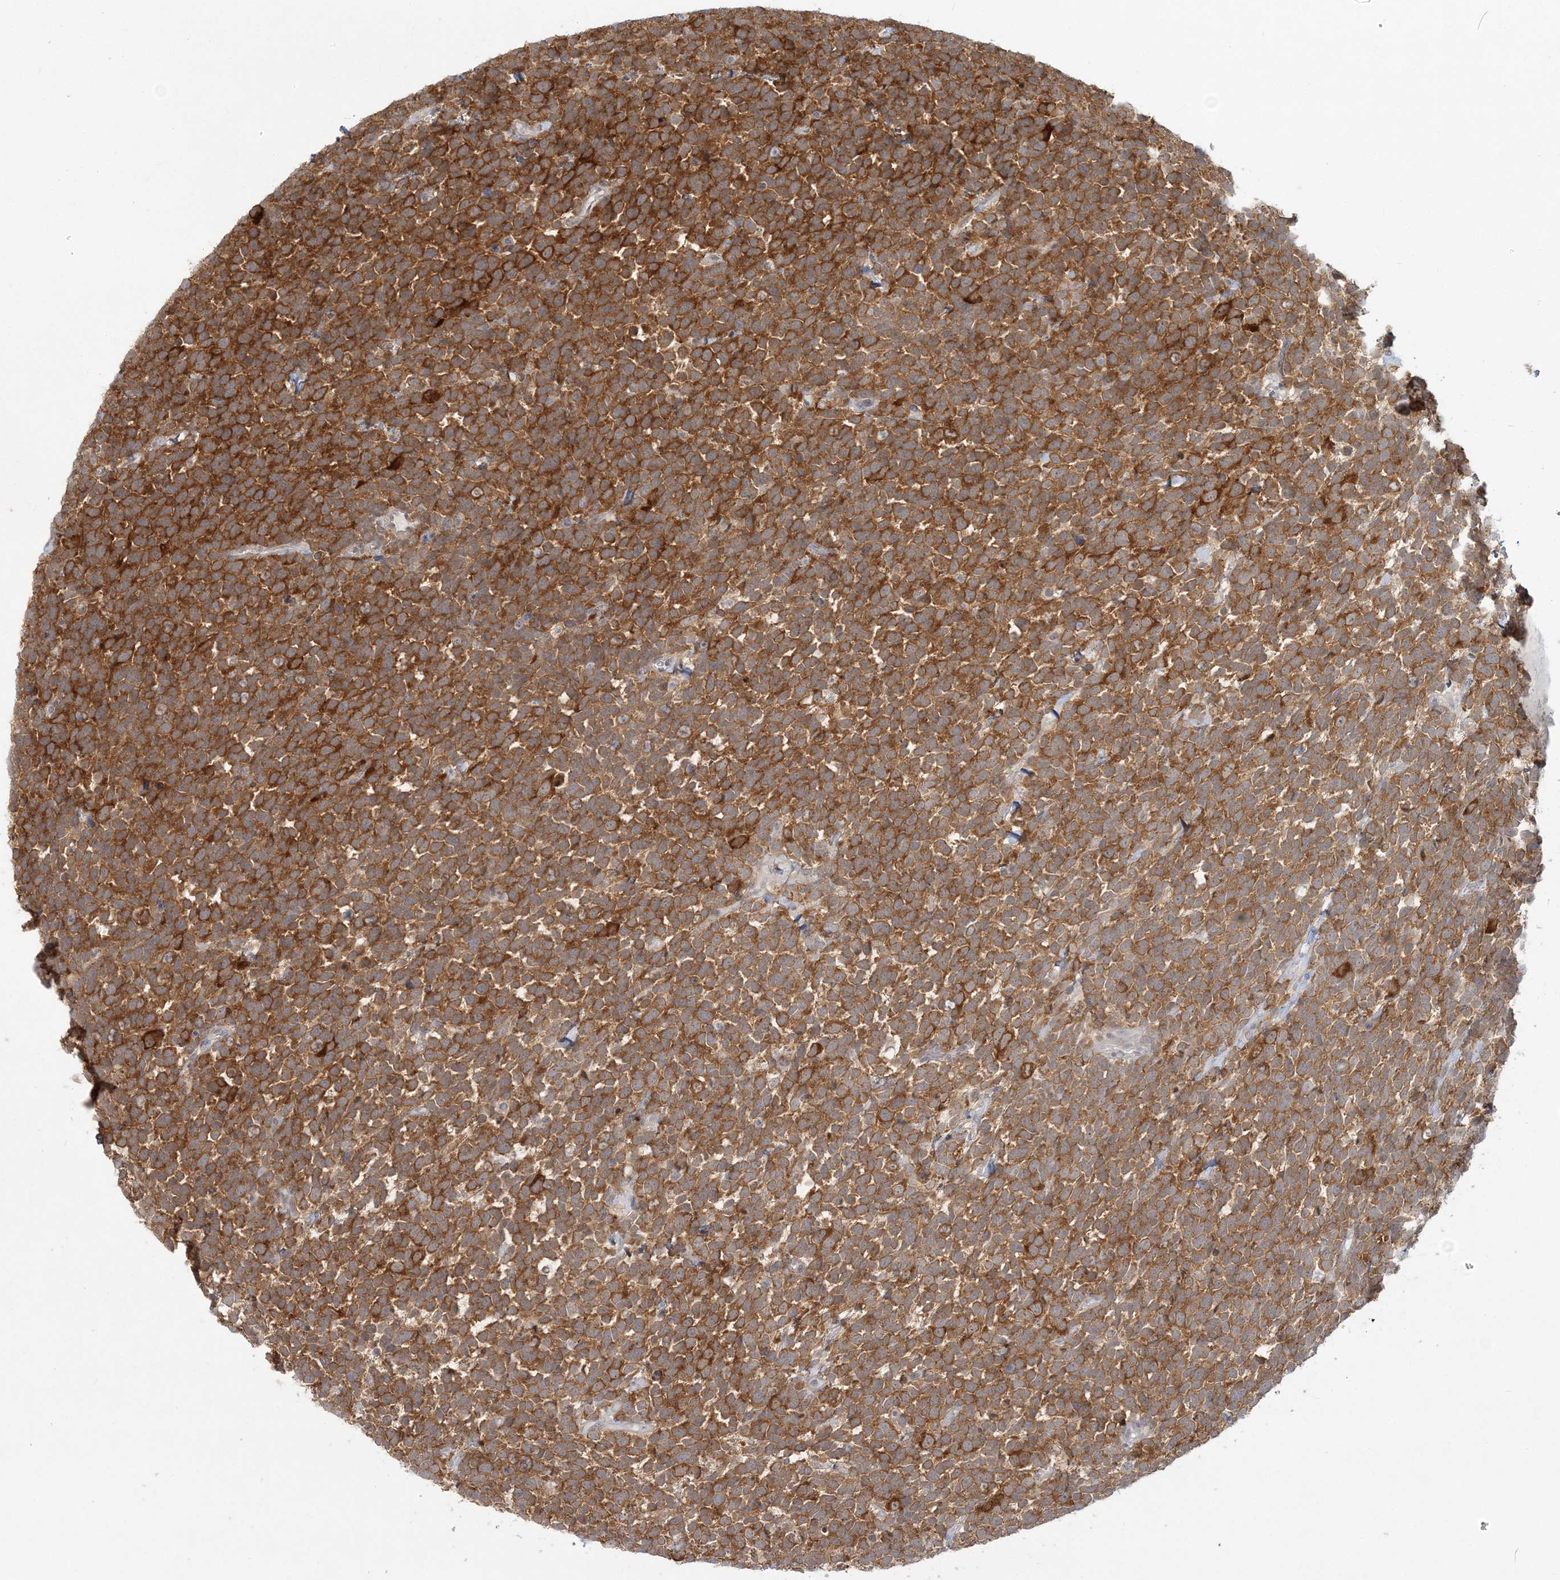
{"staining": {"intensity": "moderate", "quantity": ">75%", "location": "cytoplasmic/membranous"}, "tissue": "urothelial cancer", "cell_type": "Tumor cells", "image_type": "cancer", "snomed": [{"axis": "morphology", "description": "Urothelial carcinoma, High grade"}, {"axis": "topography", "description": "Urinary bladder"}], "caption": "This image exhibits IHC staining of high-grade urothelial carcinoma, with medium moderate cytoplasmic/membranous expression in about >75% of tumor cells.", "gene": "ANKS1A", "patient": {"sex": "female", "age": 82}}